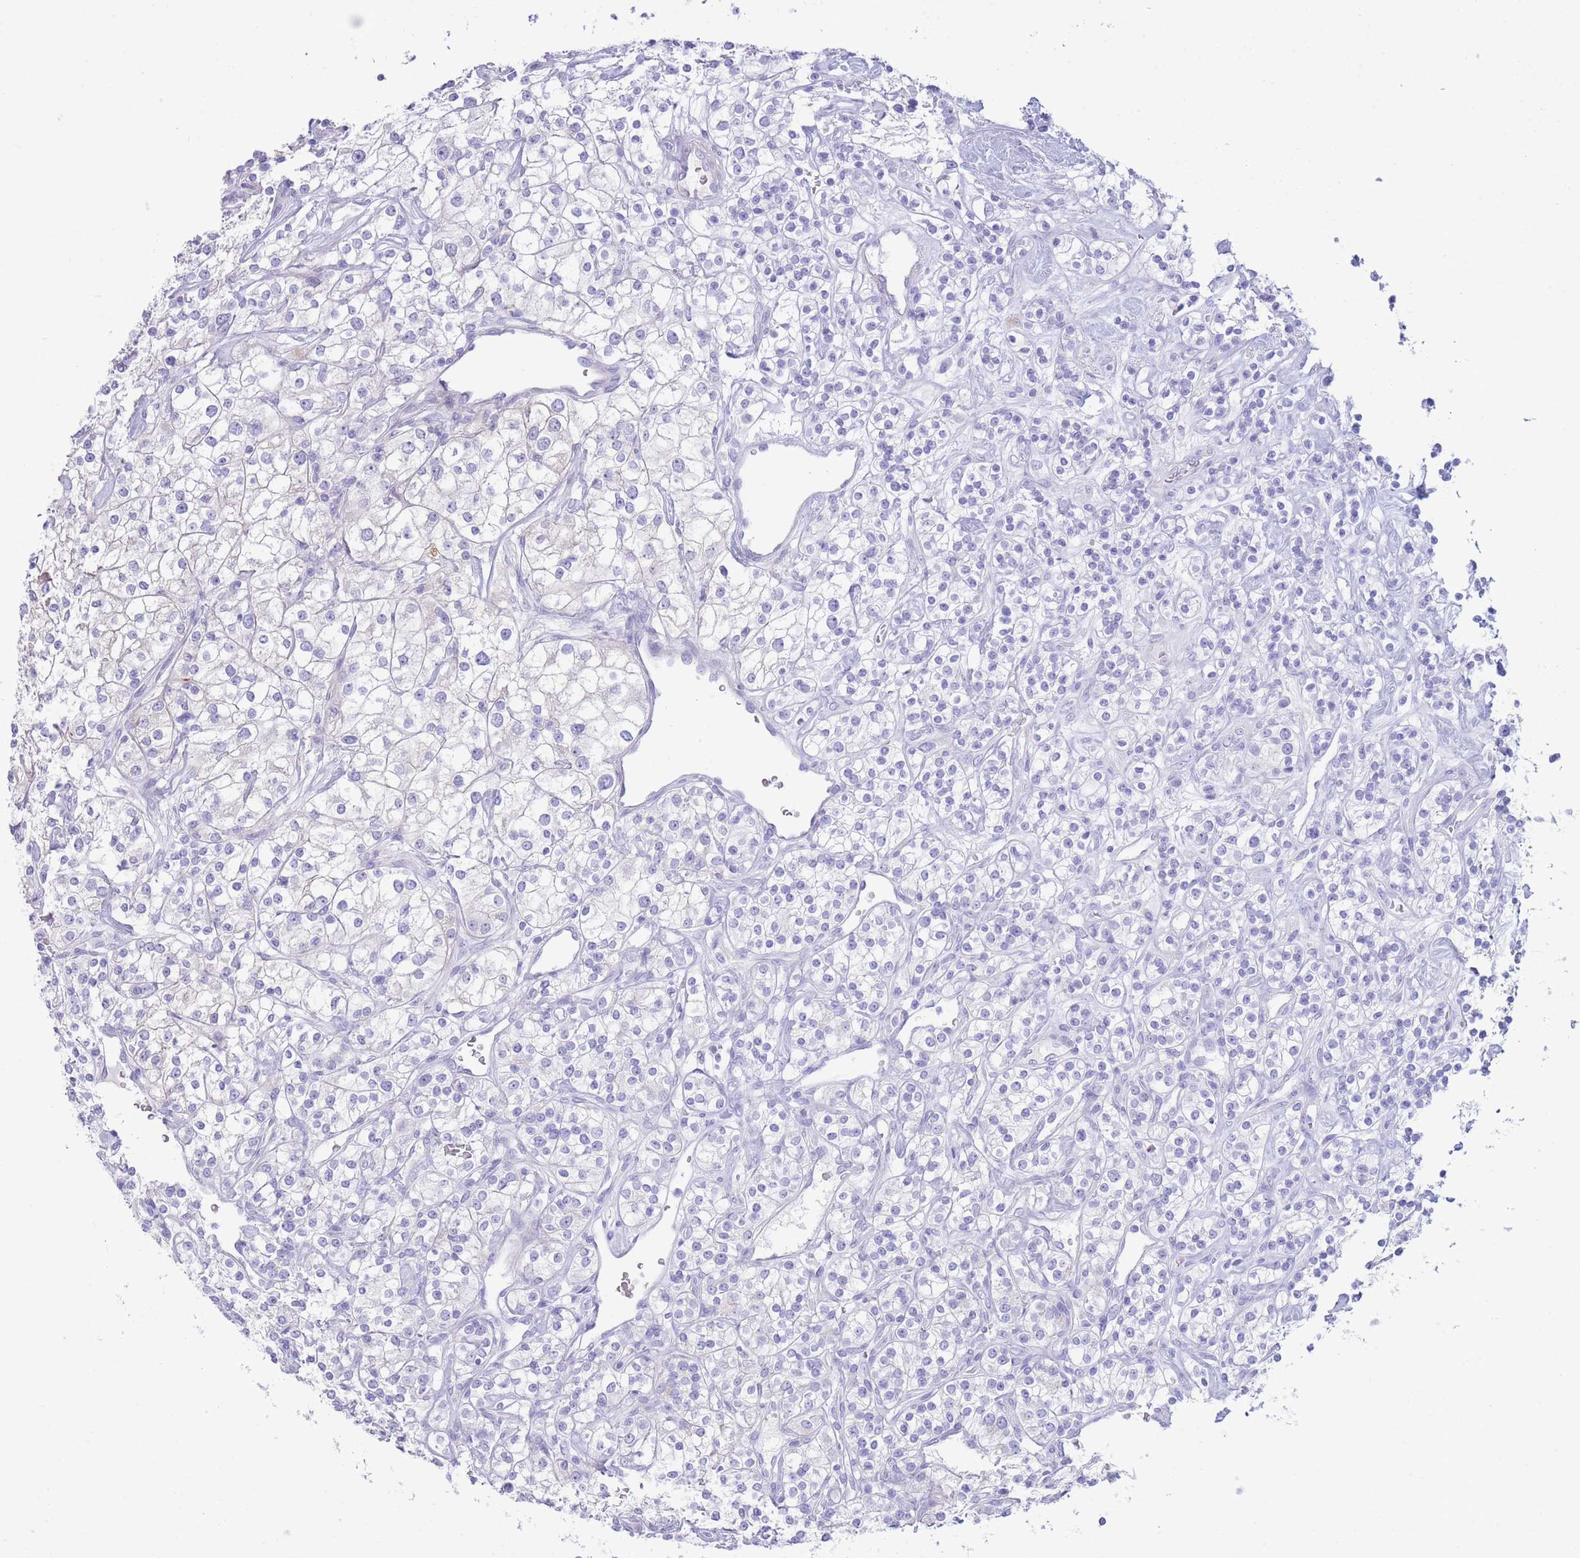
{"staining": {"intensity": "negative", "quantity": "none", "location": "none"}, "tissue": "renal cancer", "cell_type": "Tumor cells", "image_type": "cancer", "snomed": [{"axis": "morphology", "description": "Adenocarcinoma, NOS"}, {"axis": "topography", "description": "Kidney"}], "caption": "The image reveals no staining of tumor cells in adenocarcinoma (renal). The staining is performed using DAB brown chromogen with nuclei counter-stained in using hematoxylin.", "gene": "VWA8", "patient": {"sex": "male", "age": 77}}